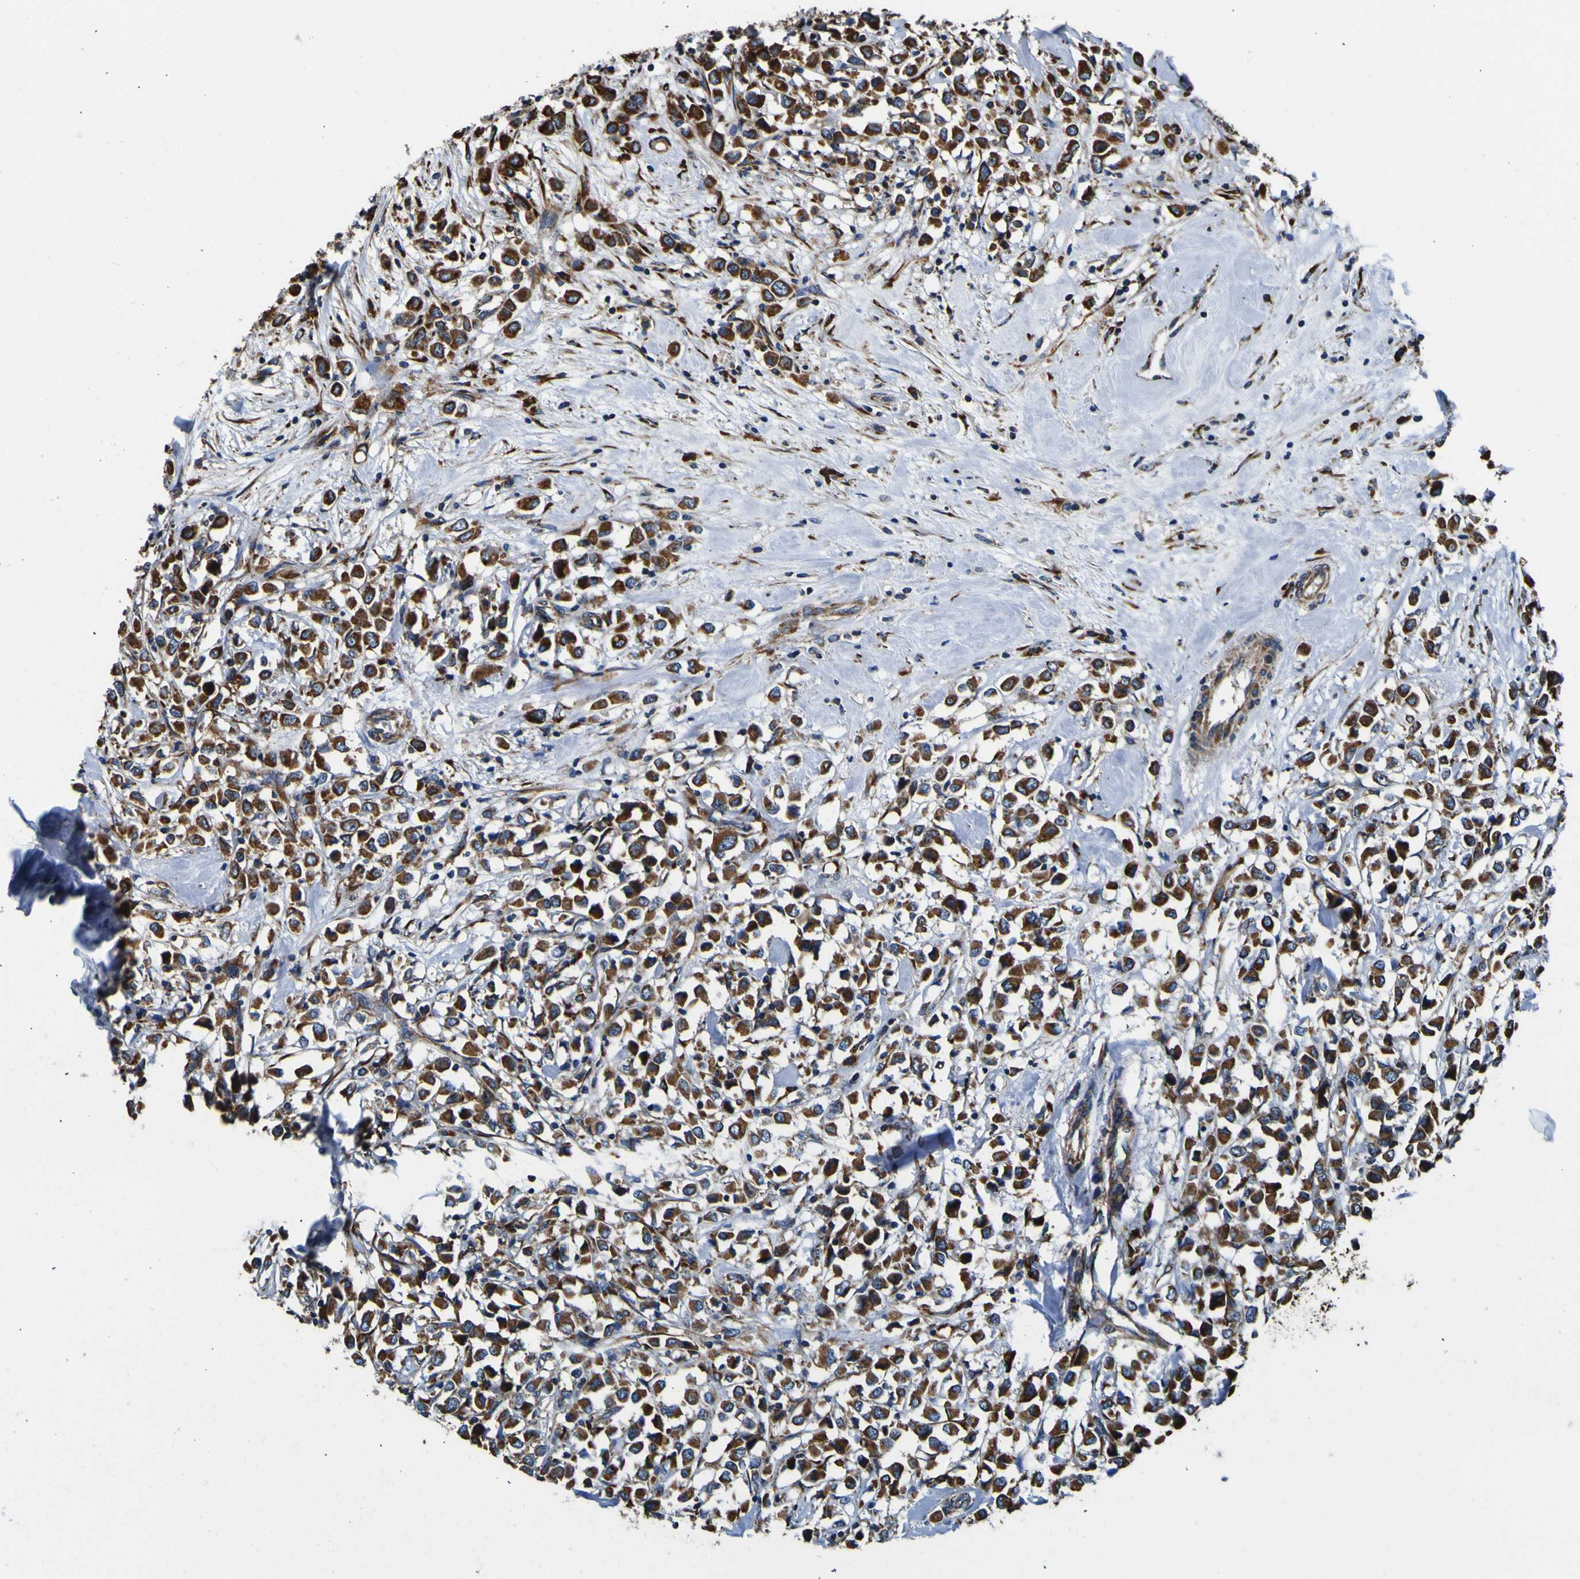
{"staining": {"intensity": "strong", "quantity": ">75%", "location": "cytoplasmic/membranous"}, "tissue": "breast cancer", "cell_type": "Tumor cells", "image_type": "cancer", "snomed": [{"axis": "morphology", "description": "Duct carcinoma"}, {"axis": "topography", "description": "Breast"}], "caption": "Immunohistochemical staining of invasive ductal carcinoma (breast) demonstrates high levels of strong cytoplasmic/membranous protein expression in approximately >75% of tumor cells.", "gene": "INPP5A", "patient": {"sex": "female", "age": 61}}